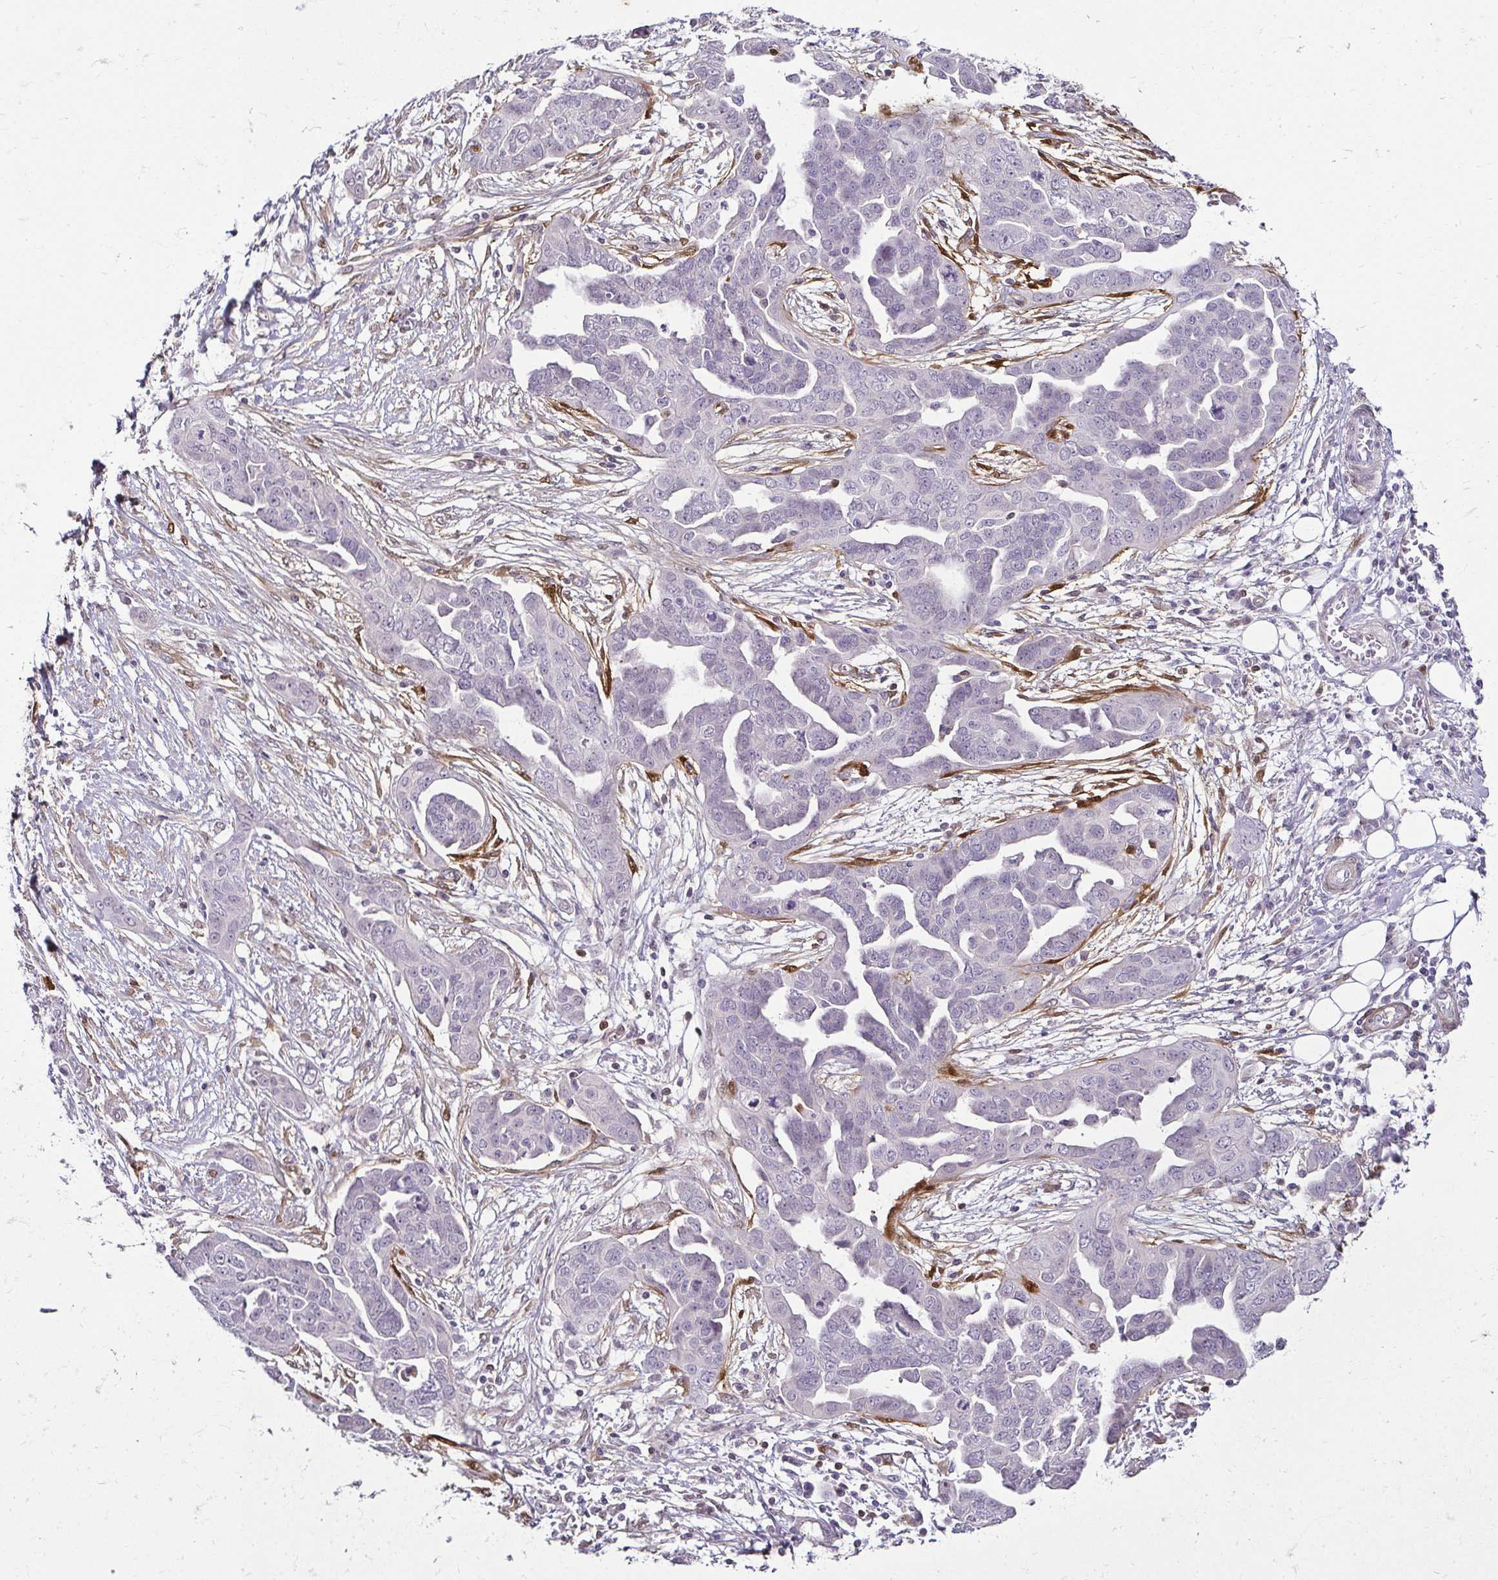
{"staining": {"intensity": "negative", "quantity": "none", "location": "none"}, "tissue": "ovarian cancer", "cell_type": "Tumor cells", "image_type": "cancer", "snomed": [{"axis": "morphology", "description": "Cystadenocarcinoma, serous, NOS"}, {"axis": "topography", "description": "Ovary"}], "caption": "Immunohistochemistry photomicrograph of neoplastic tissue: human serous cystadenocarcinoma (ovarian) stained with DAB shows no significant protein positivity in tumor cells.", "gene": "HOPX", "patient": {"sex": "female", "age": 59}}